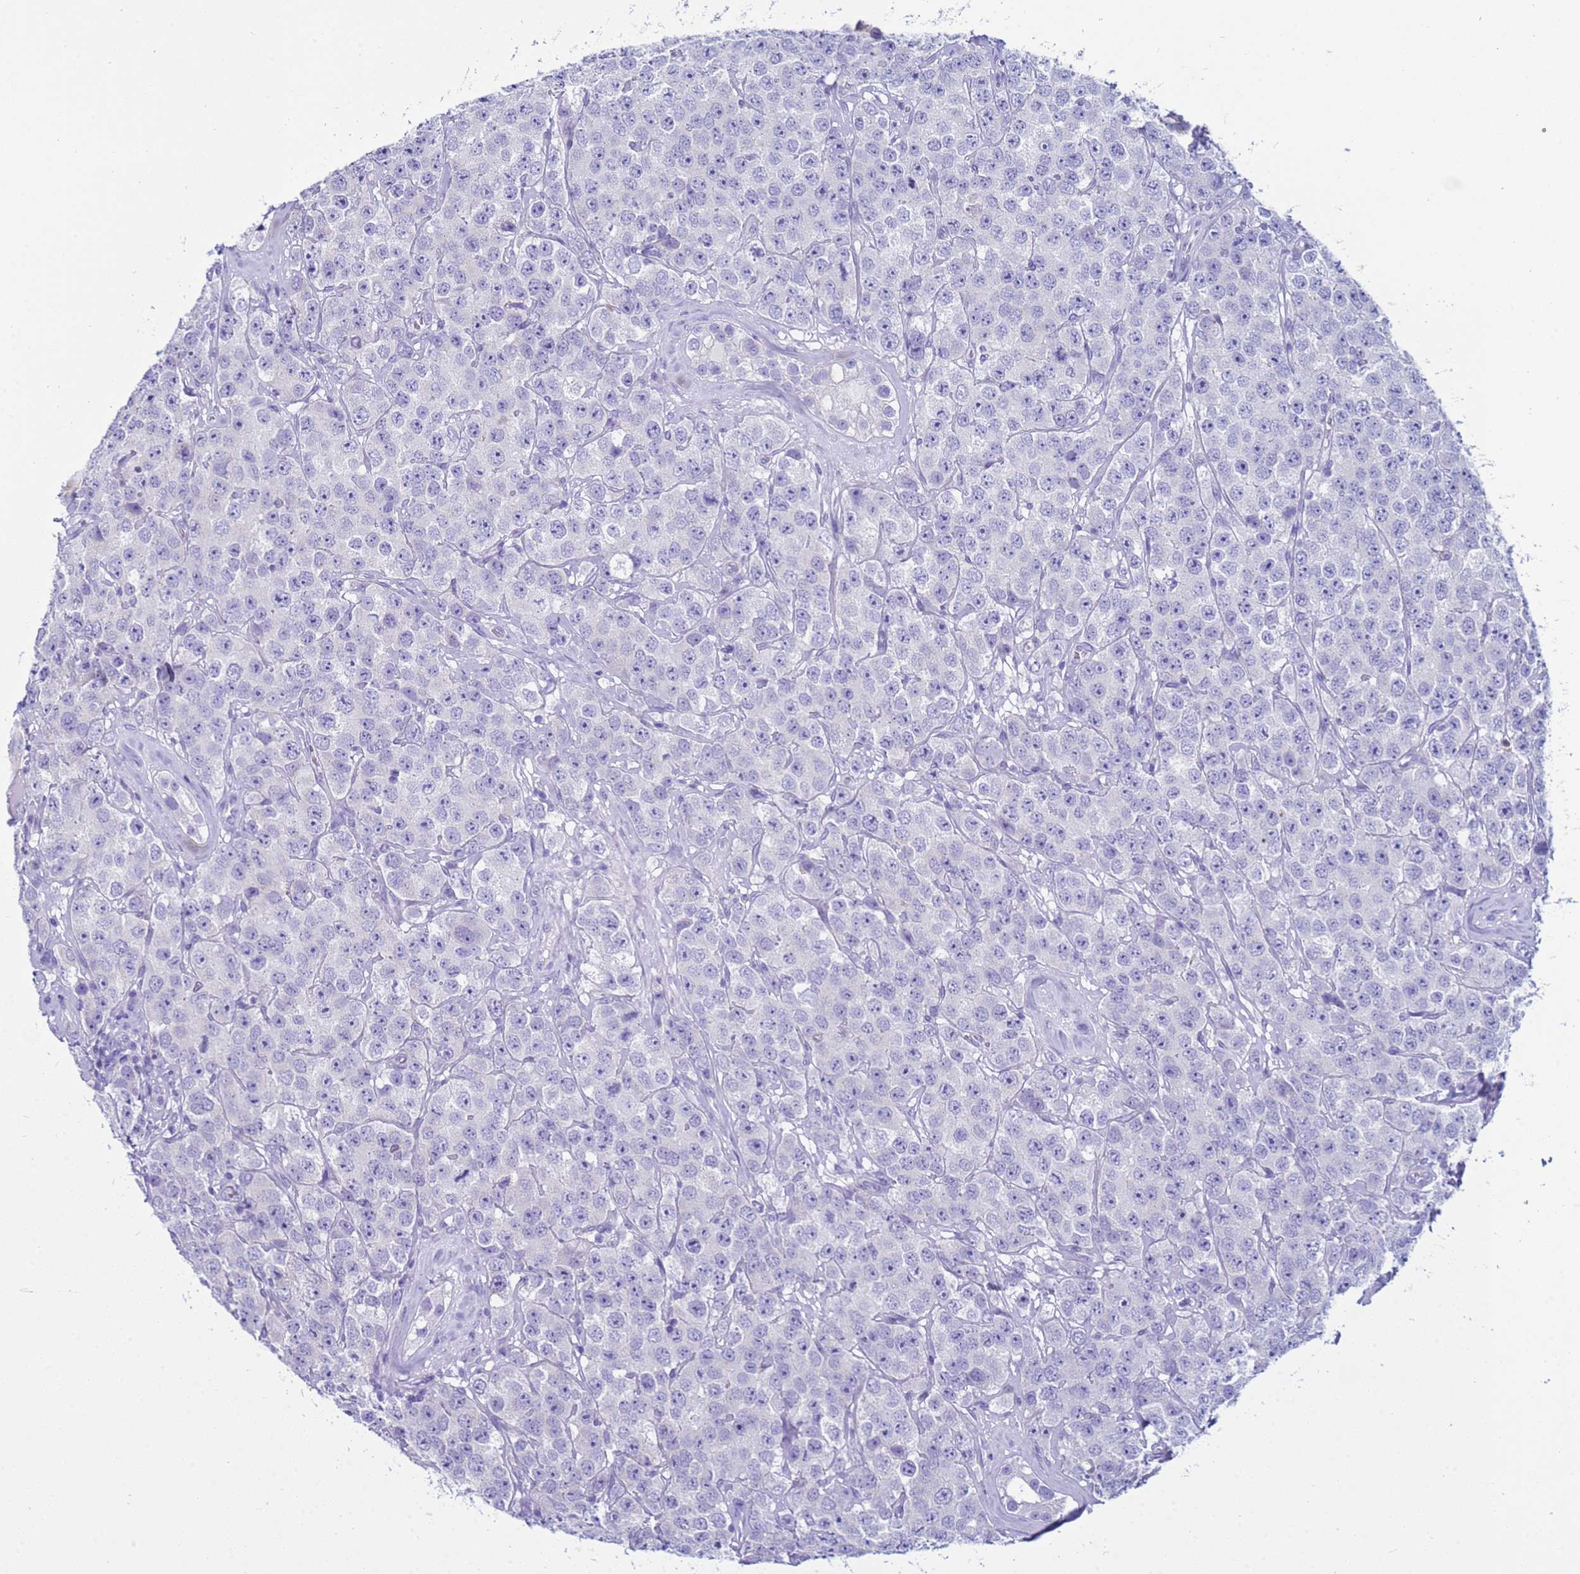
{"staining": {"intensity": "negative", "quantity": "none", "location": "none"}, "tissue": "testis cancer", "cell_type": "Tumor cells", "image_type": "cancer", "snomed": [{"axis": "morphology", "description": "Seminoma, NOS"}, {"axis": "topography", "description": "Testis"}], "caption": "Human testis seminoma stained for a protein using immunohistochemistry (IHC) exhibits no staining in tumor cells.", "gene": "CST4", "patient": {"sex": "male", "age": 28}}